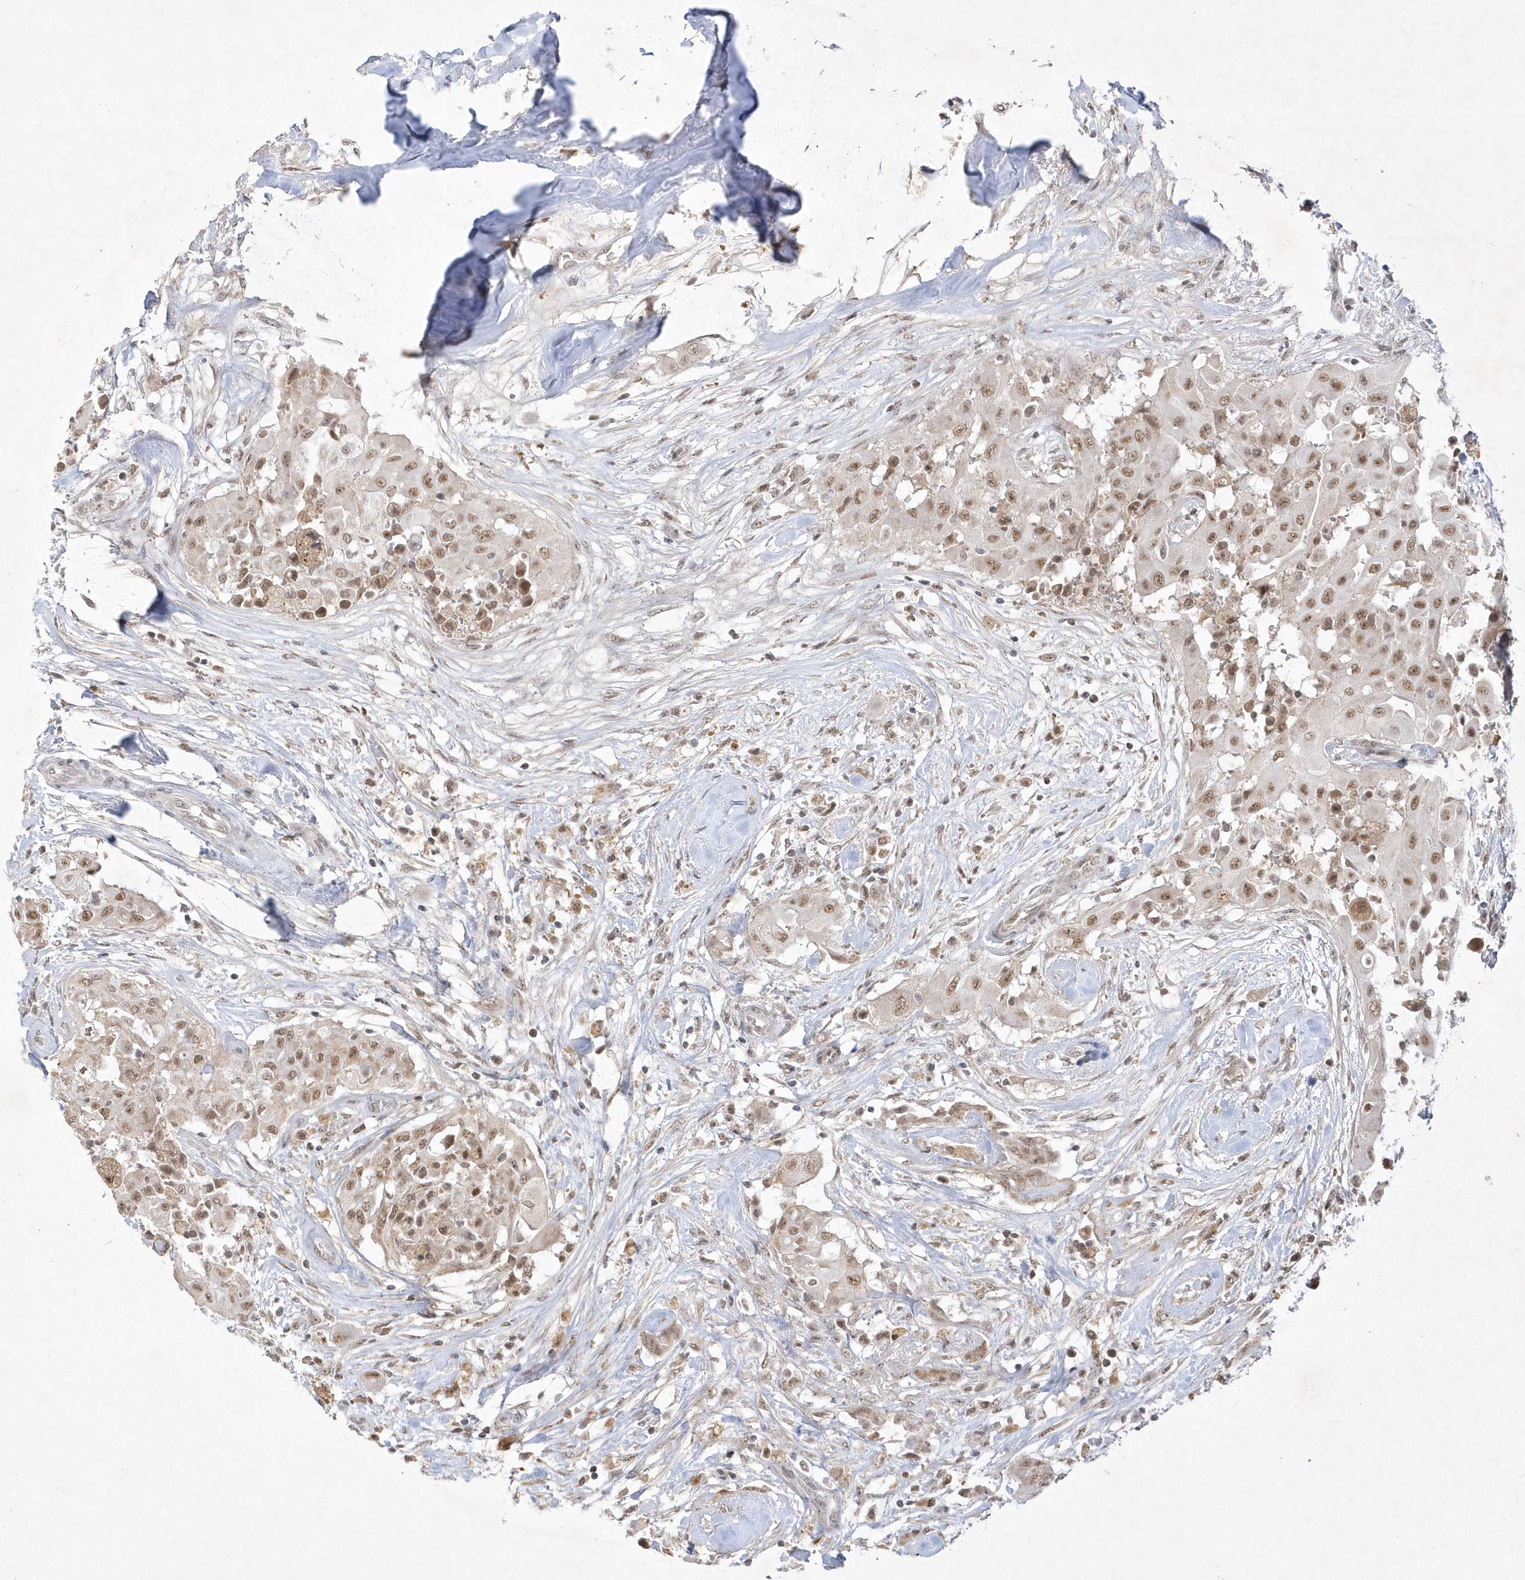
{"staining": {"intensity": "moderate", "quantity": ">75%", "location": "nuclear"}, "tissue": "thyroid cancer", "cell_type": "Tumor cells", "image_type": "cancer", "snomed": [{"axis": "morphology", "description": "Papillary adenocarcinoma, NOS"}, {"axis": "topography", "description": "Thyroid gland"}], "caption": "Immunohistochemical staining of thyroid papillary adenocarcinoma exhibits medium levels of moderate nuclear protein expression in approximately >75% of tumor cells. (brown staining indicates protein expression, while blue staining denotes nuclei).", "gene": "CPSF3", "patient": {"sex": "female", "age": 59}}